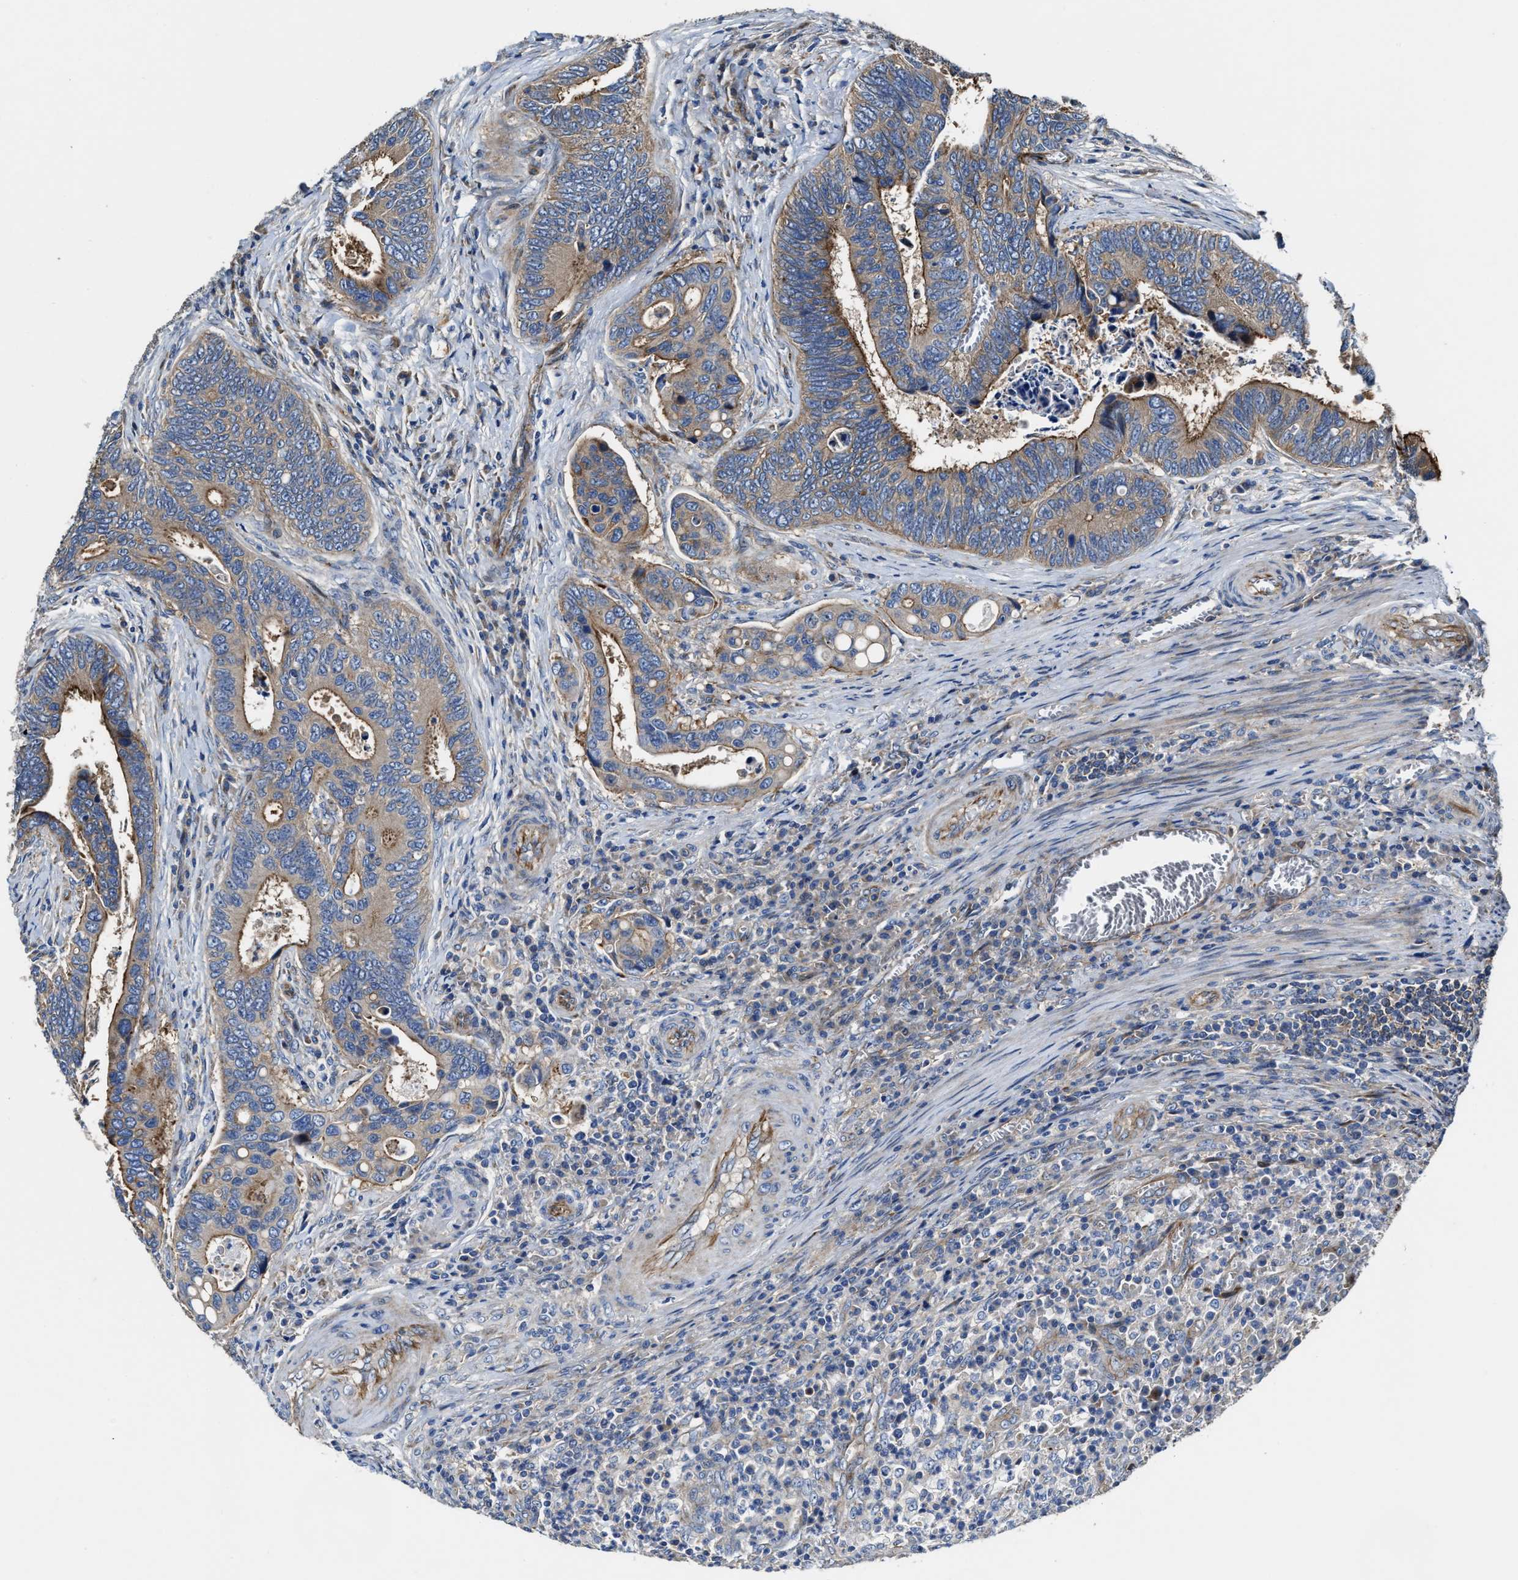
{"staining": {"intensity": "moderate", "quantity": ">75%", "location": "cytoplasmic/membranous"}, "tissue": "colorectal cancer", "cell_type": "Tumor cells", "image_type": "cancer", "snomed": [{"axis": "morphology", "description": "Inflammation, NOS"}, {"axis": "morphology", "description": "Adenocarcinoma, NOS"}, {"axis": "topography", "description": "Colon"}], "caption": "The micrograph exhibits immunohistochemical staining of colorectal cancer. There is moderate cytoplasmic/membranous staining is seen in about >75% of tumor cells.", "gene": "PTAR1", "patient": {"sex": "male", "age": 72}}